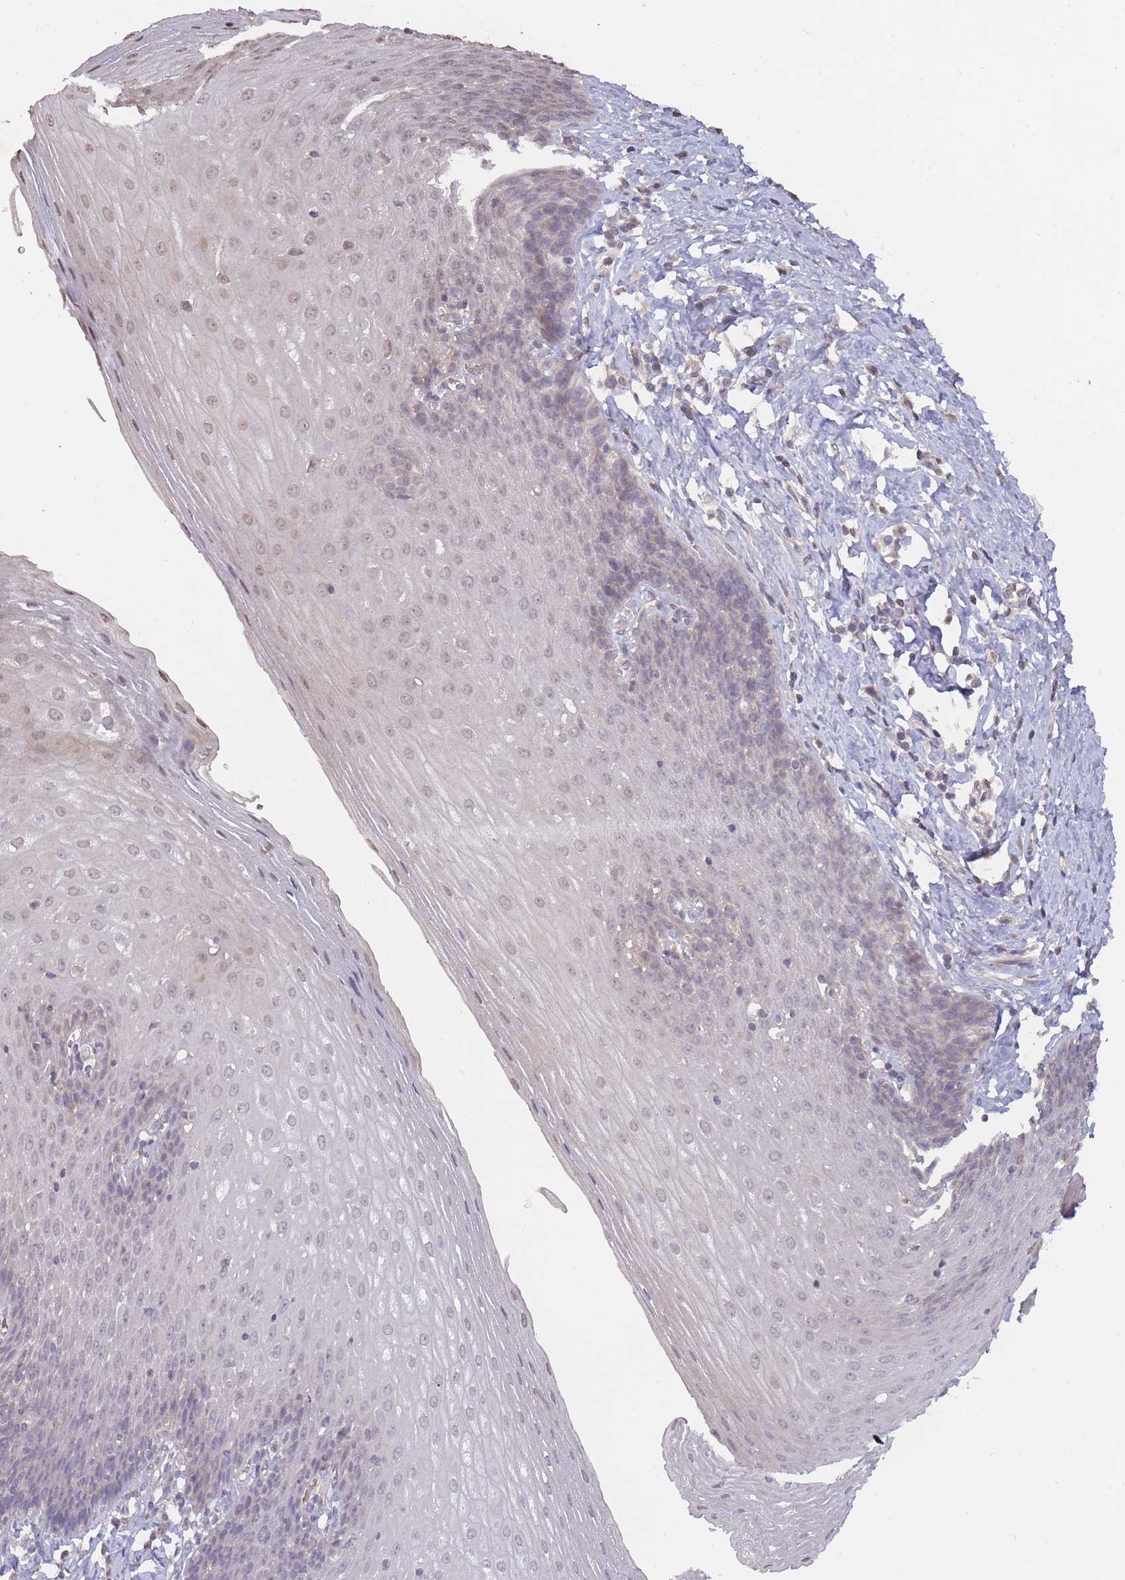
{"staining": {"intensity": "weak", "quantity": "<25%", "location": "nuclear"}, "tissue": "esophagus", "cell_type": "Squamous epithelial cells", "image_type": "normal", "snomed": [{"axis": "morphology", "description": "Normal tissue, NOS"}, {"axis": "topography", "description": "Esophagus"}], "caption": "Immunohistochemistry of benign esophagus demonstrates no expression in squamous epithelial cells. The staining was performed using DAB to visualize the protein expression in brown, while the nuclei were stained in blue with hematoxylin (Magnification: 20x).", "gene": "ADCYAP1R1", "patient": {"sex": "female", "age": 61}}